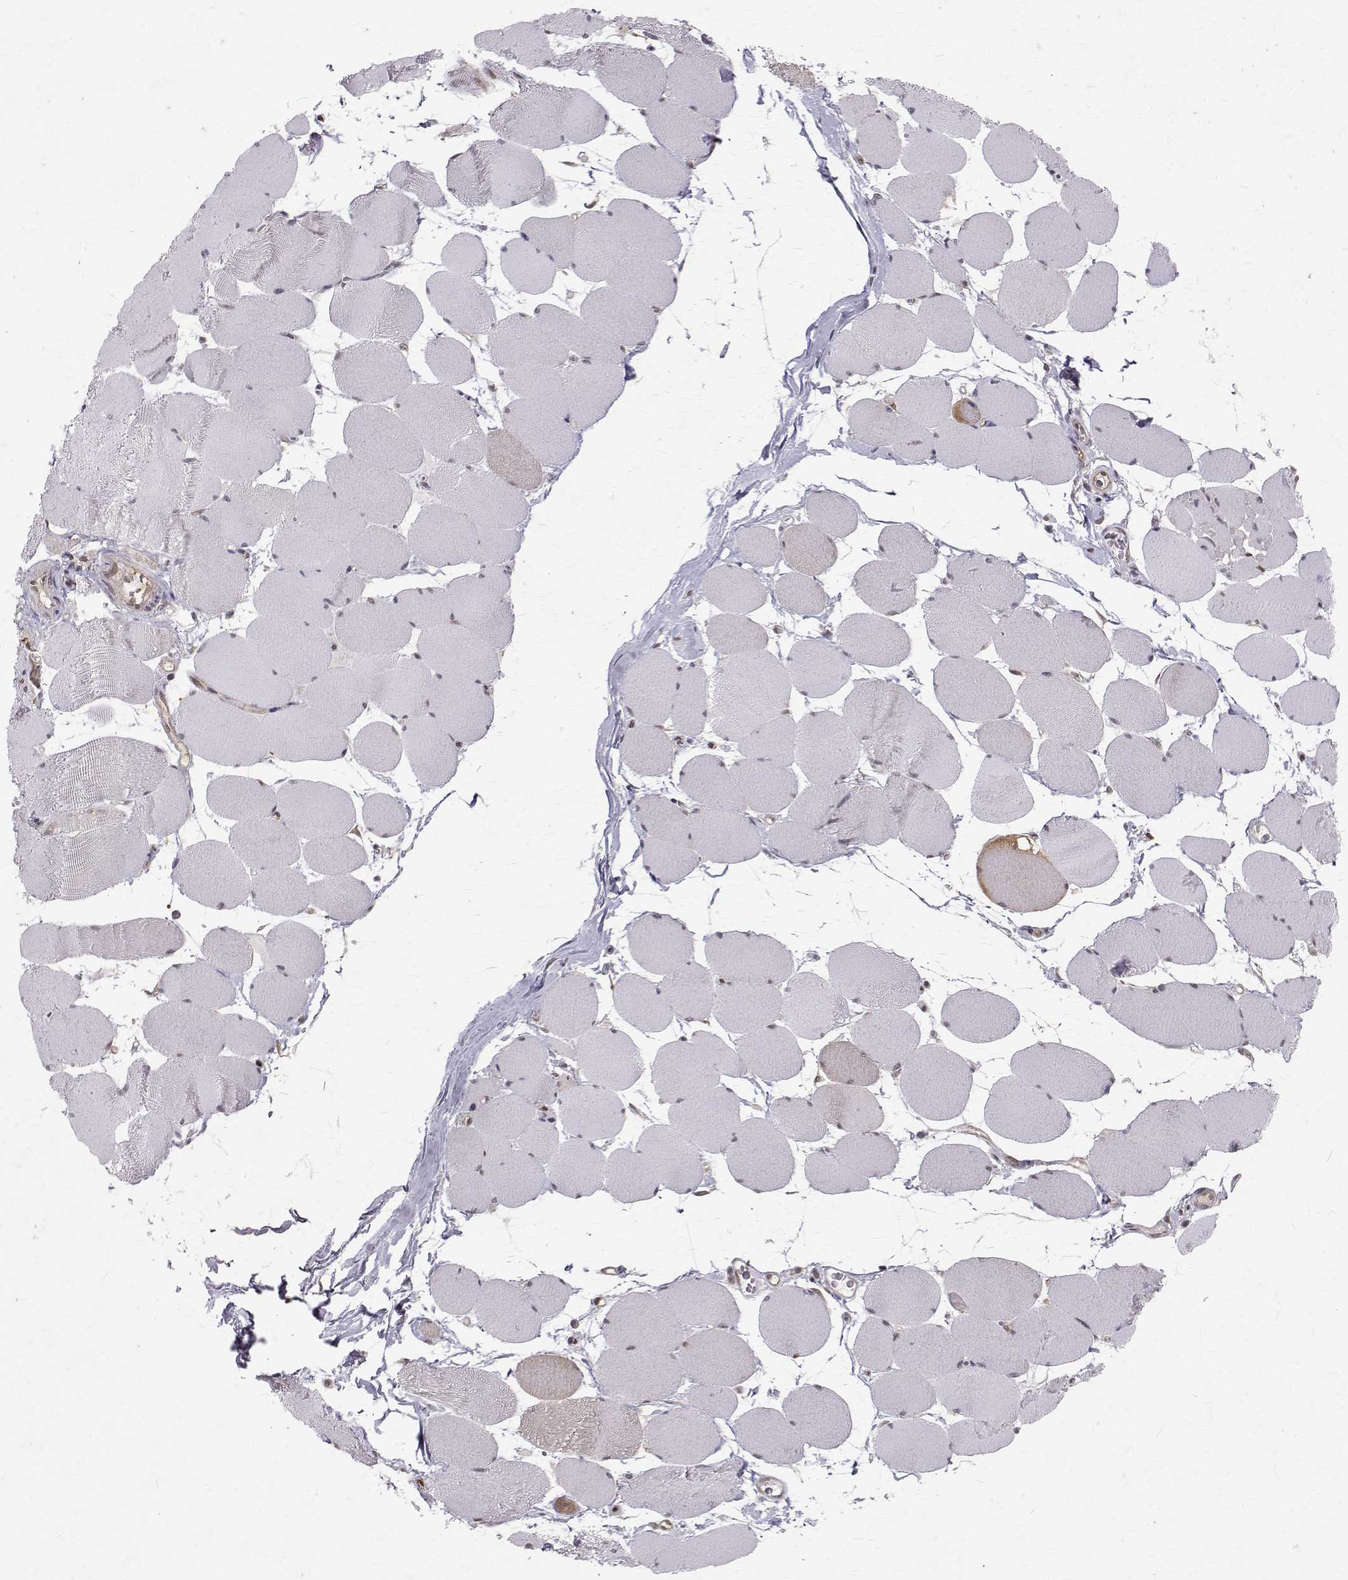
{"staining": {"intensity": "negative", "quantity": "none", "location": "none"}, "tissue": "skeletal muscle", "cell_type": "Myocytes", "image_type": "normal", "snomed": [{"axis": "morphology", "description": "Normal tissue, NOS"}, {"axis": "topography", "description": "Skeletal muscle"}], "caption": "Skeletal muscle was stained to show a protein in brown. There is no significant positivity in myocytes. The staining was performed using DAB (3,3'-diaminobenzidine) to visualize the protein expression in brown, while the nuclei were stained in blue with hematoxylin (Magnification: 20x).", "gene": "NIF3L1", "patient": {"sex": "female", "age": 75}}